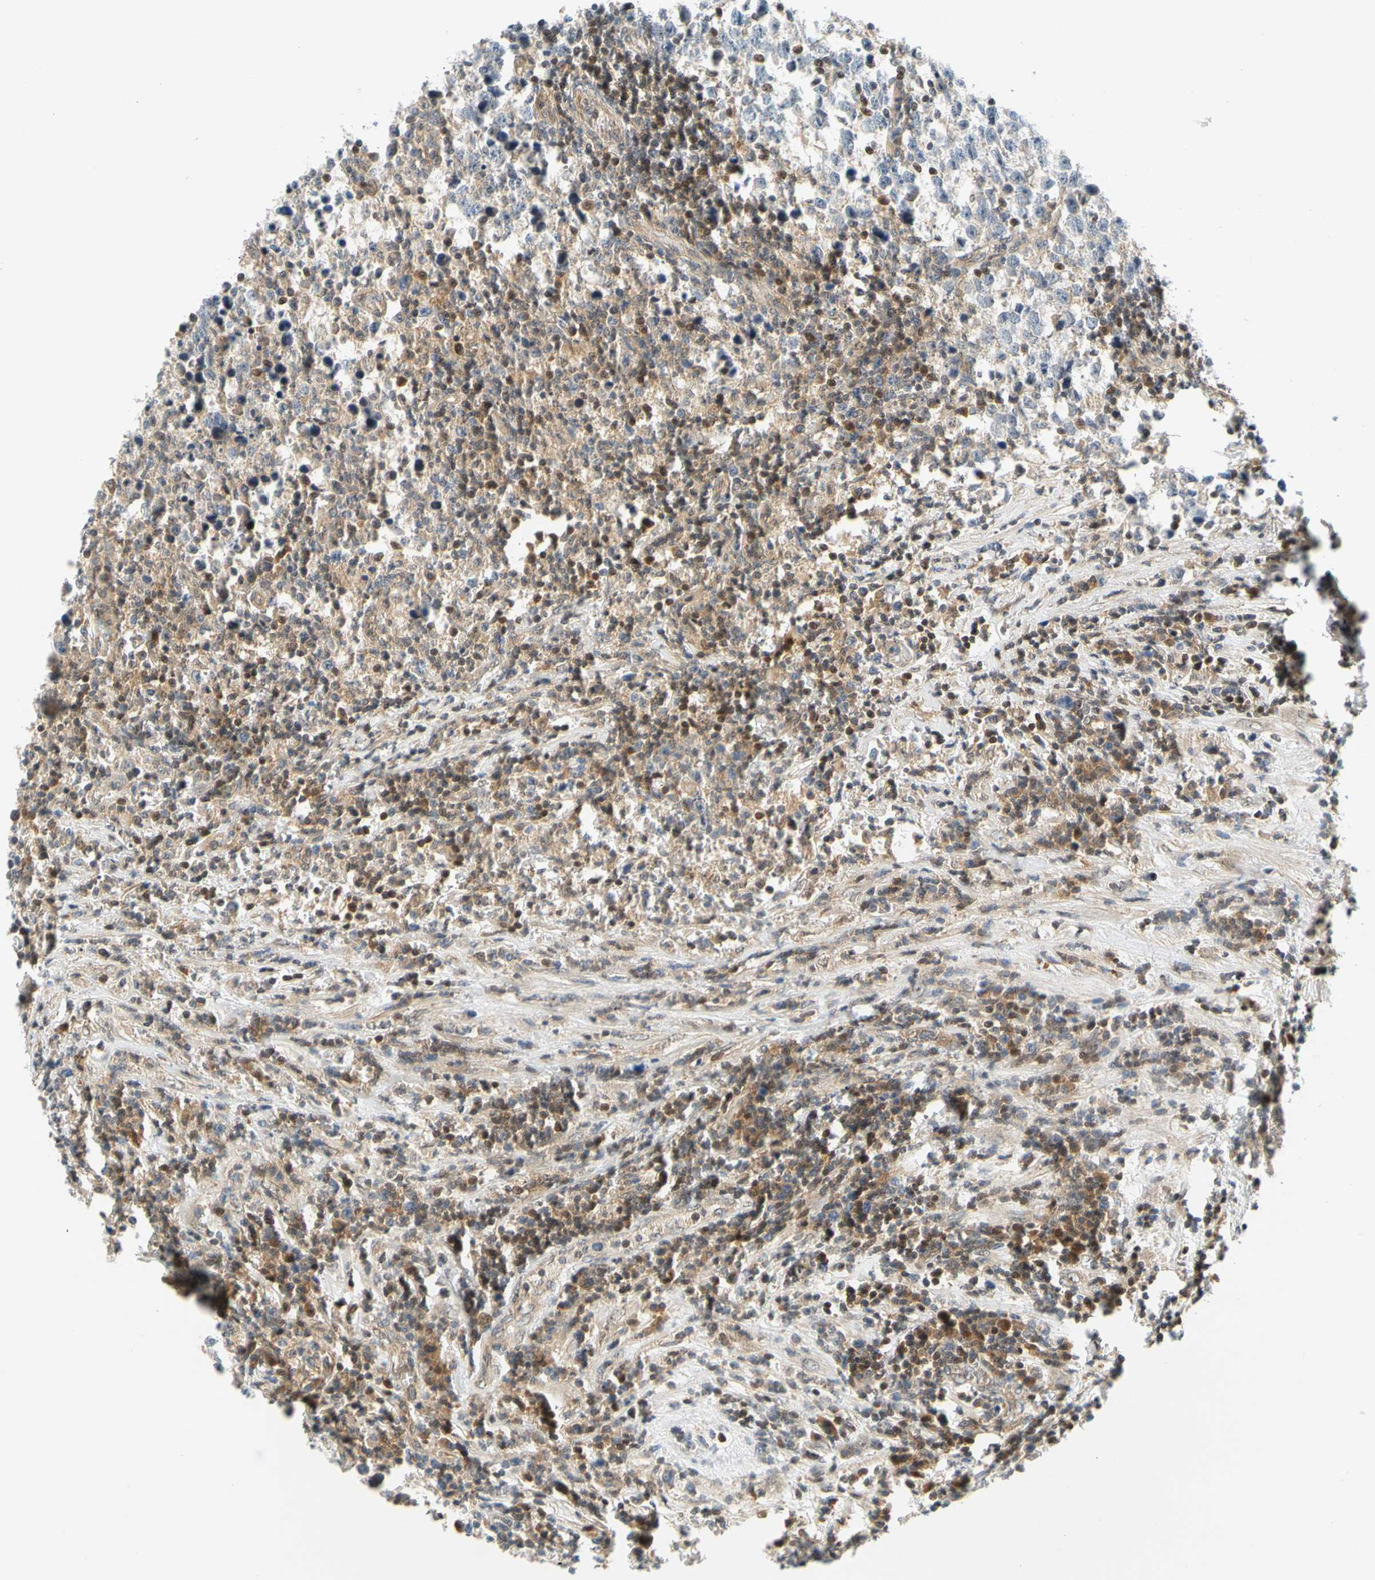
{"staining": {"intensity": "negative", "quantity": "none", "location": "none"}, "tissue": "testis cancer", "cell_type": "Tumor cells", "image_type": "cancer", "snomed": [{"axis": "morphology", "description": "Seminoma, NOS"}, {"axis": "topography", "description": "Testis"}], "caption": "Immunohistochemistry of human testis seminoma exhibits no staining in tumor cells. (DAB (3,3'-diaminobenzidine) IHC, high magnification).", "gene": "MAPK9", "patient": {"sex": "male", "age": 43}}